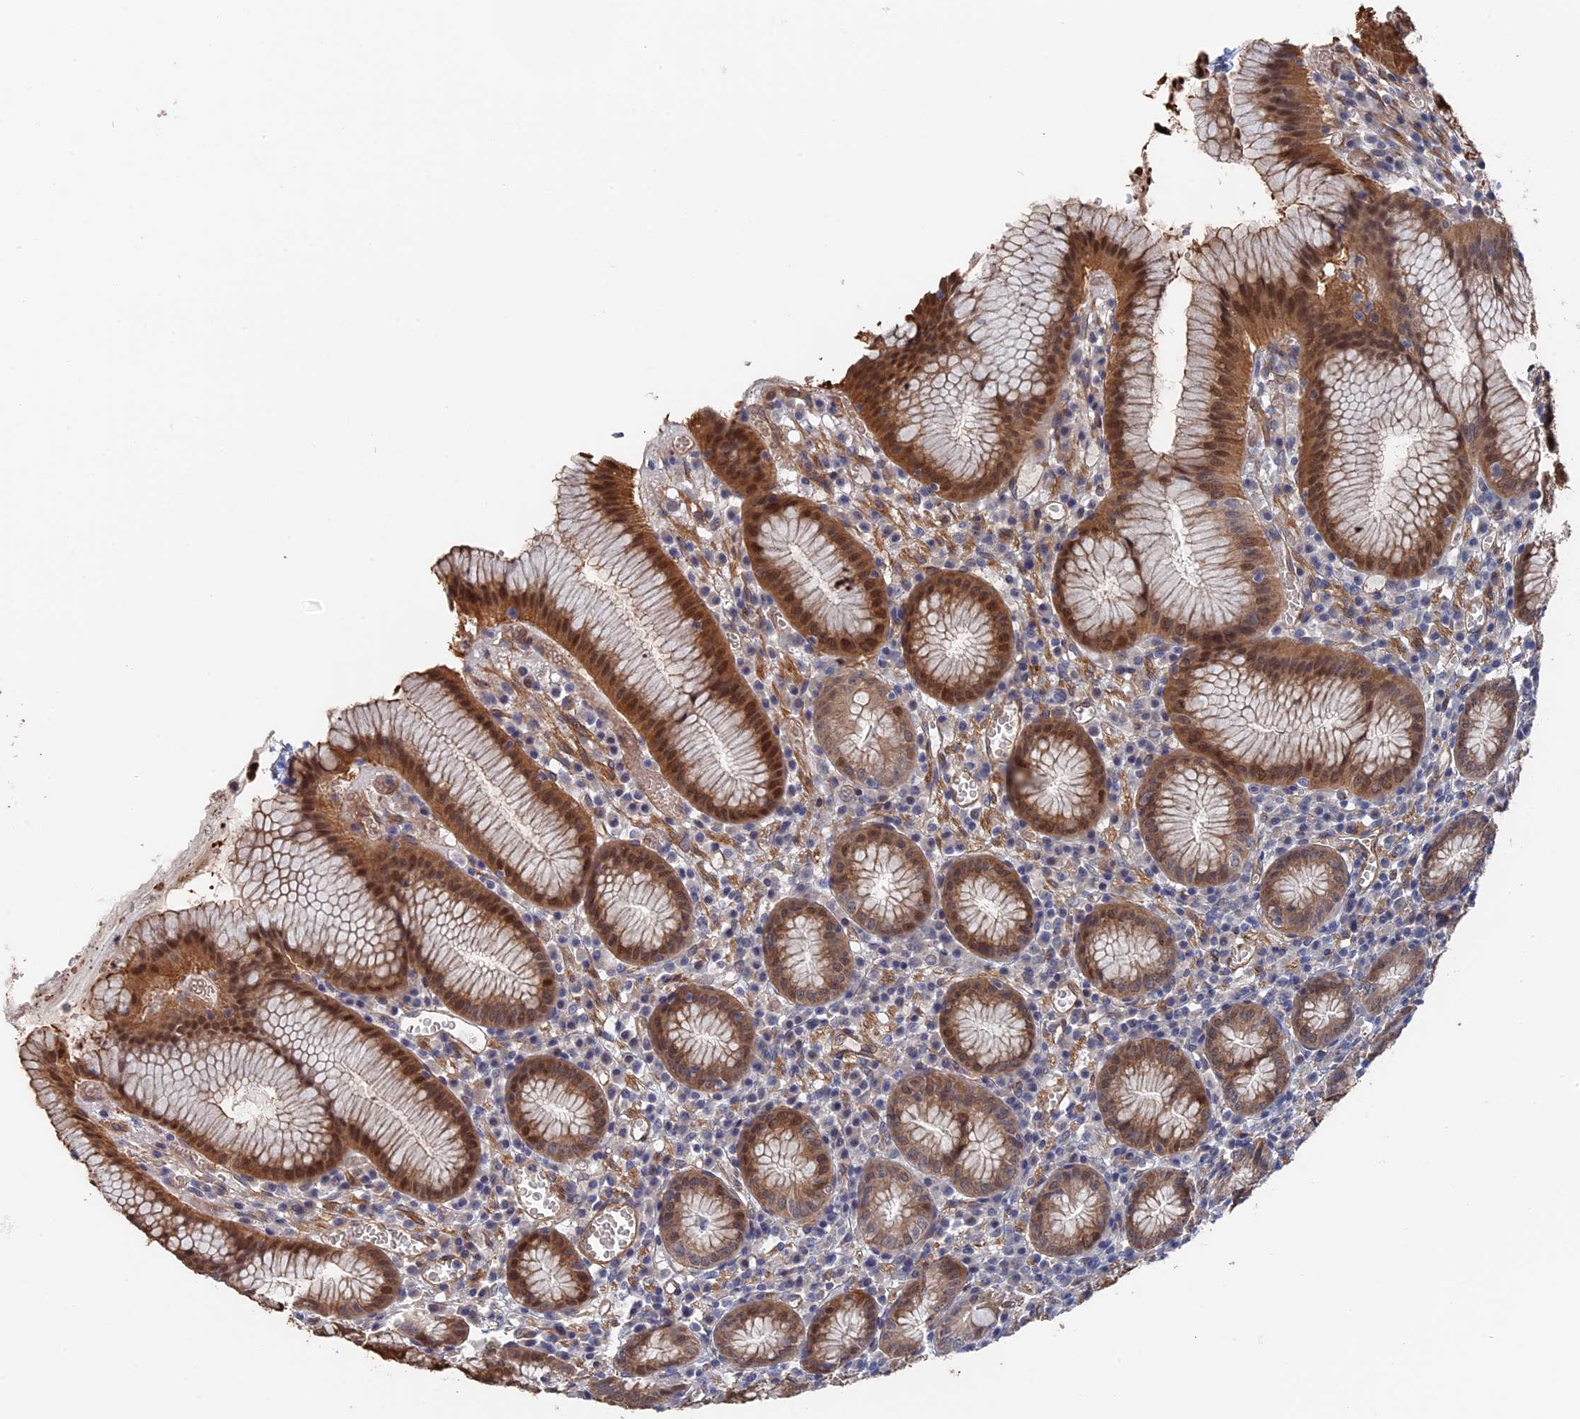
{"staining": {"intensity": "moderate", "quantity": "25%-75%", "location": "cytoplasmic/membranous,nuclear"}, "tissue": "stomach", "cell_type": "Glandular cells", "image_type": "normal", "snomed": [{"axis": "morphology", "description": "Normal tissue, NOS"}, {"axis": "topography", "description": "Stomach"}], "caption": "Protein staining by immunohistochemistry (IHC) displays moderate cytoplasmic/membranous,nuclear expression in approximately 25%-75% of glandular cells in benign stomach.", "gene": "MTHFSD", "patient": {"sex": "male", "age": 55}}